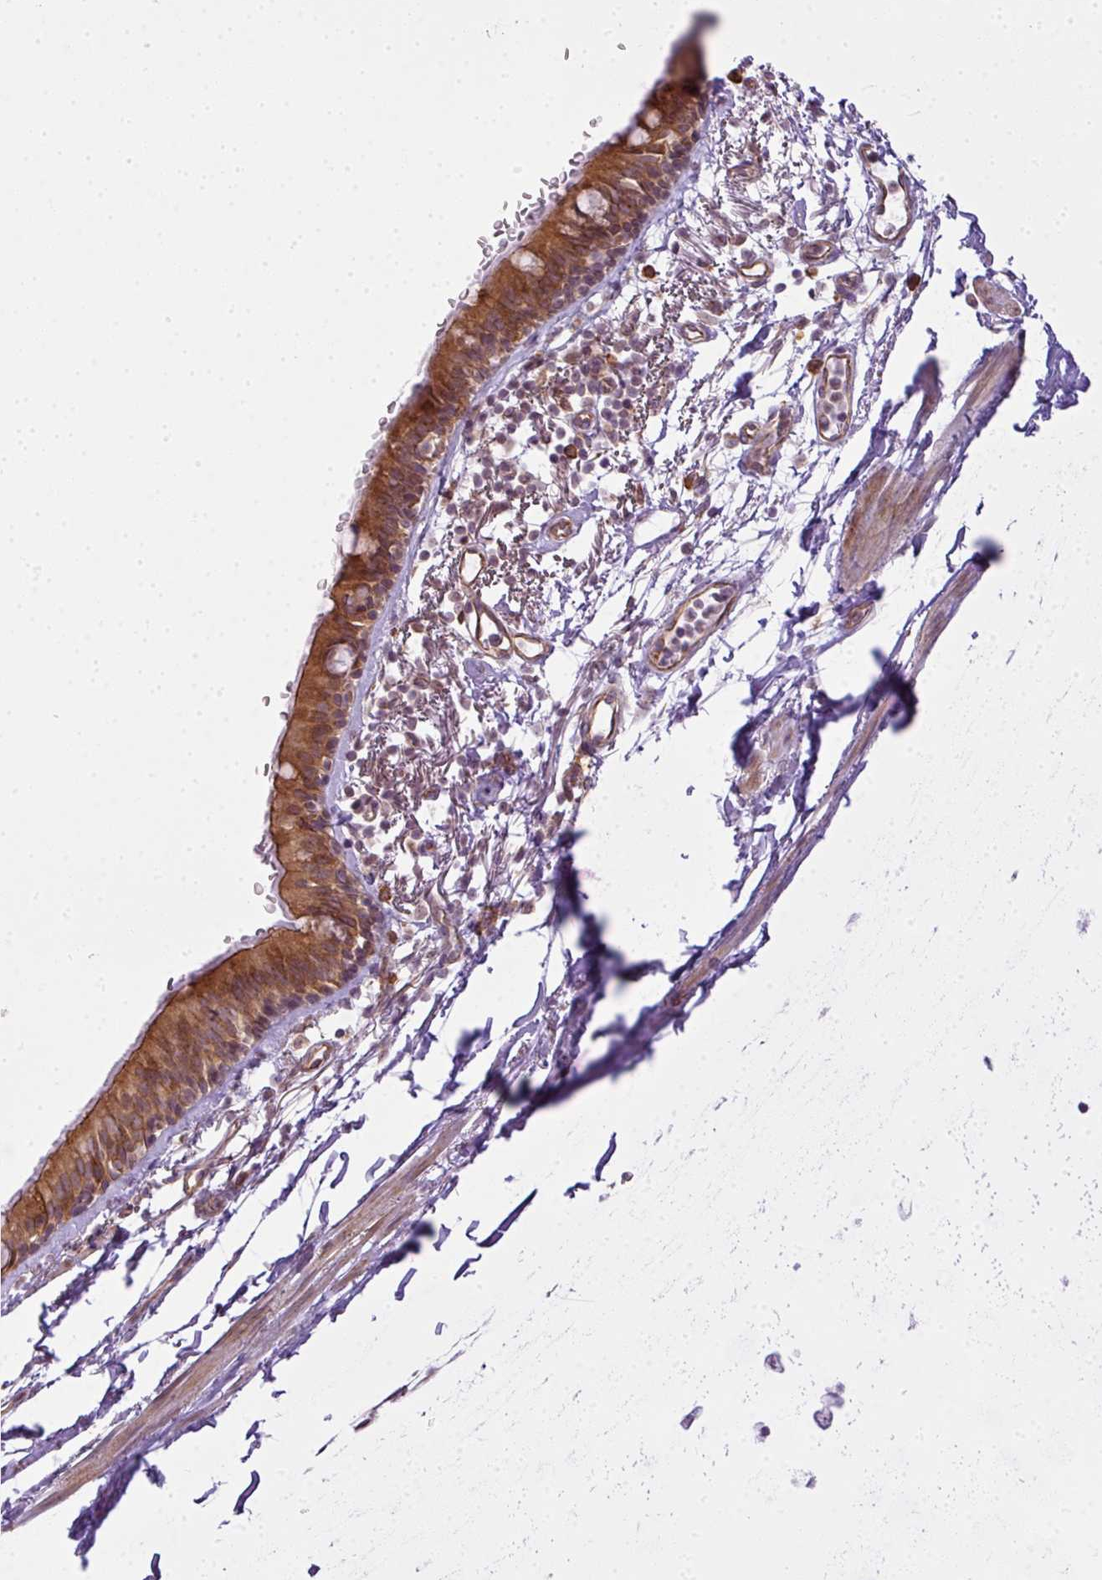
{"staining": {"intensity": "moderate", "quantity": ">75%", "location": "cytoplasmic/membranous,nuclear"}, "tissue": "bronchus", "cell_type": "Respiratory epithelial cells", "image_type": "normal", "snomed": [{"axis": "morphology", "description": "Normal tissue, NOS"}, {"axis": "topography", "description": "Bronchus"}], "caption": "Bronchus stained with a protein marker shows moderate staining in respiratory epithelial cells.", "gene": "COX18", "patient": {"sex": "male", "age": 67}}